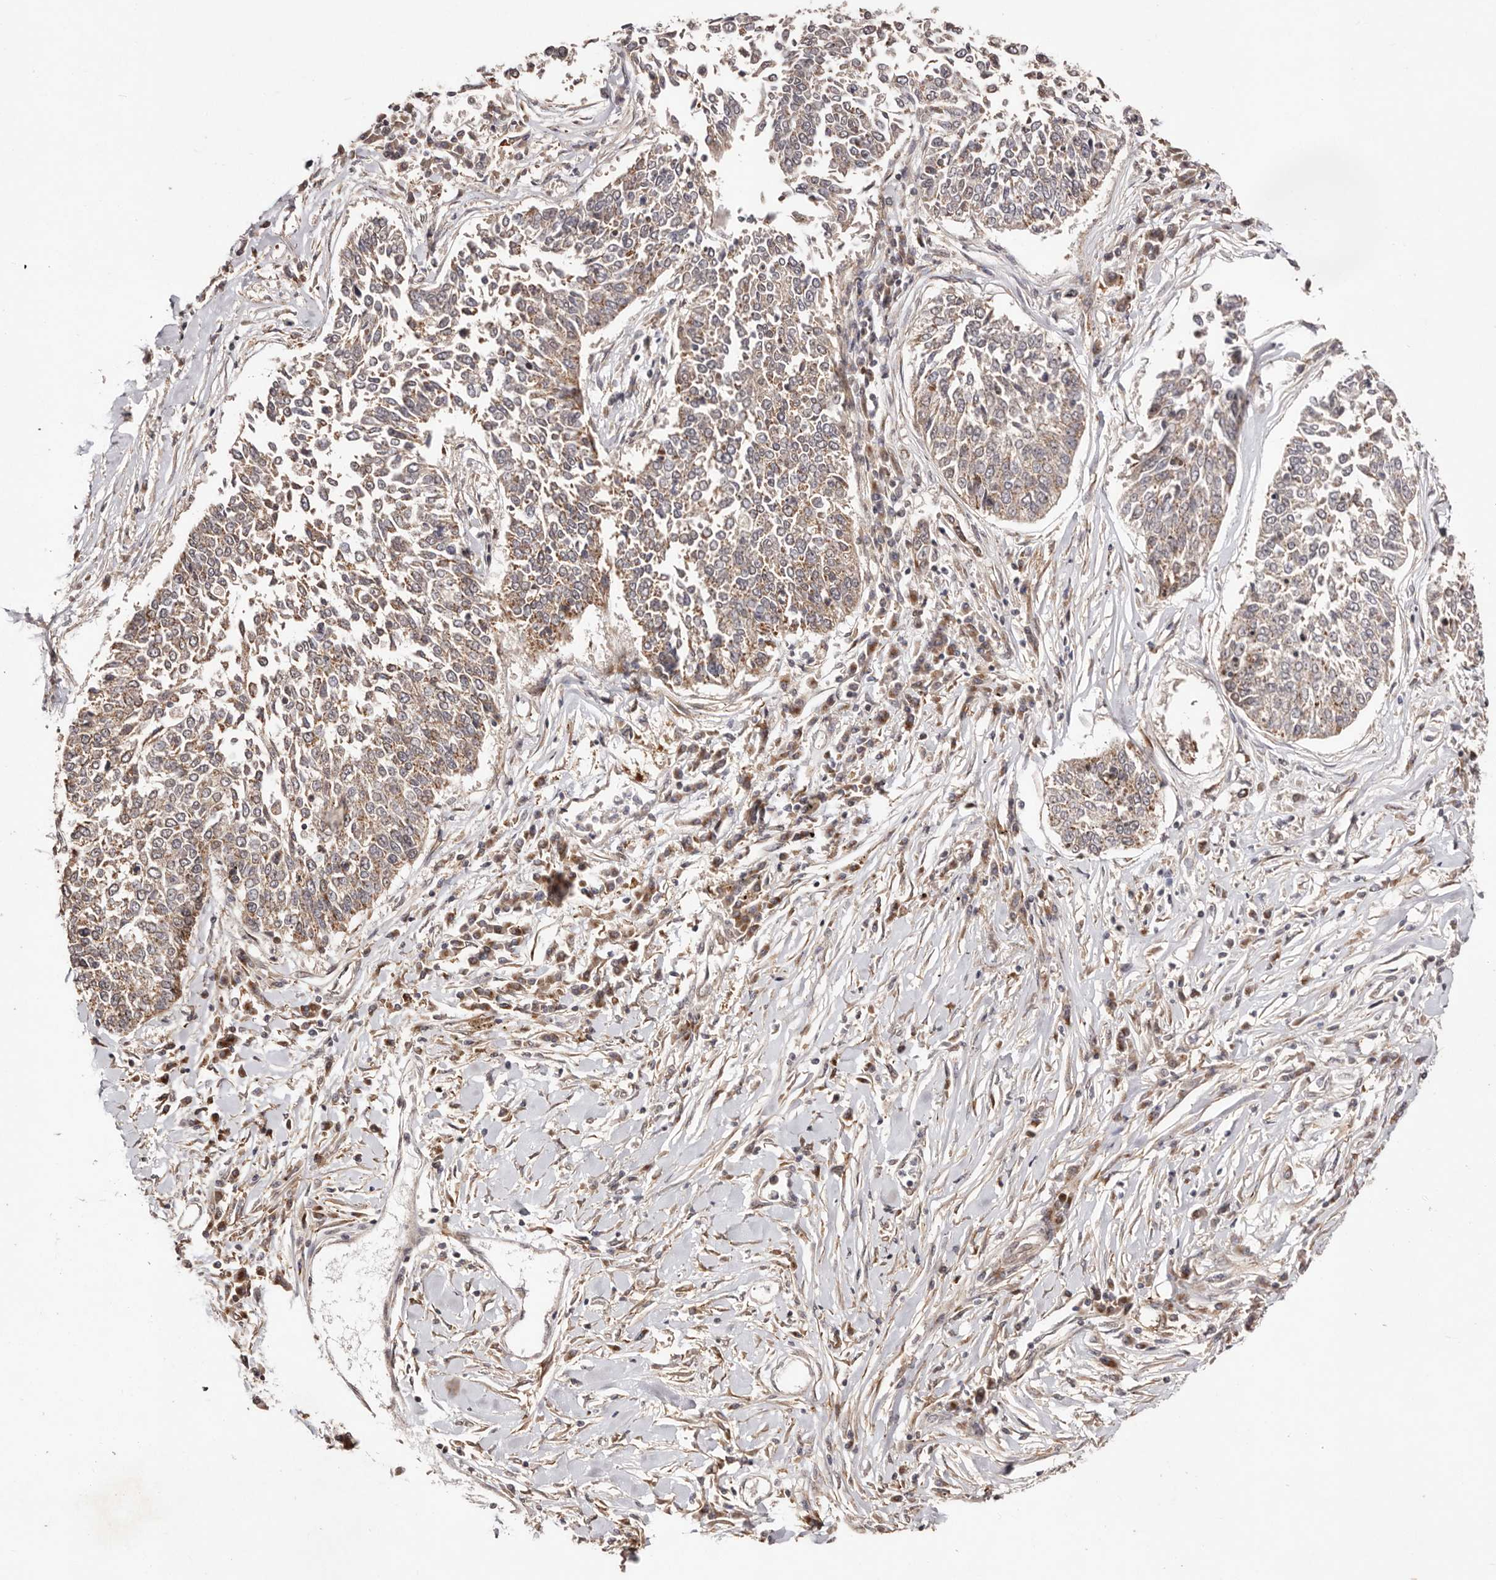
{"staining": {"intensity": "weak", "quantity": "25%-75%", "location": "cytoplasmic/membranous"}, "tissue": "lung cancer", "cell_type": "Tumor cells", "image_type": "cancer", "snomed": [{"axis": "morphology", "description": "Normal tissue, NOS"}, {"axis": "morphology", "description": "Squamous cell carcinoma, NOS"}, {"axis": "topography", "description": "Cartilage tissue"}, {"axis": "topography", "description": "Bronchus"}, {"axis": "topography", "description": "Lung"}, {"axis": "topography", "description": "Peripheral nerve tissue"}], "caption": "A histopathology image of lung cancer (squamous cell carcinoma) stained for a protein exhibits weak cytoplasmic/membranous brown staining in tumor cells. Nuclei are stained in blue.", "gene": "EGR3", "patient": {"sex": "female", "age": 49}}